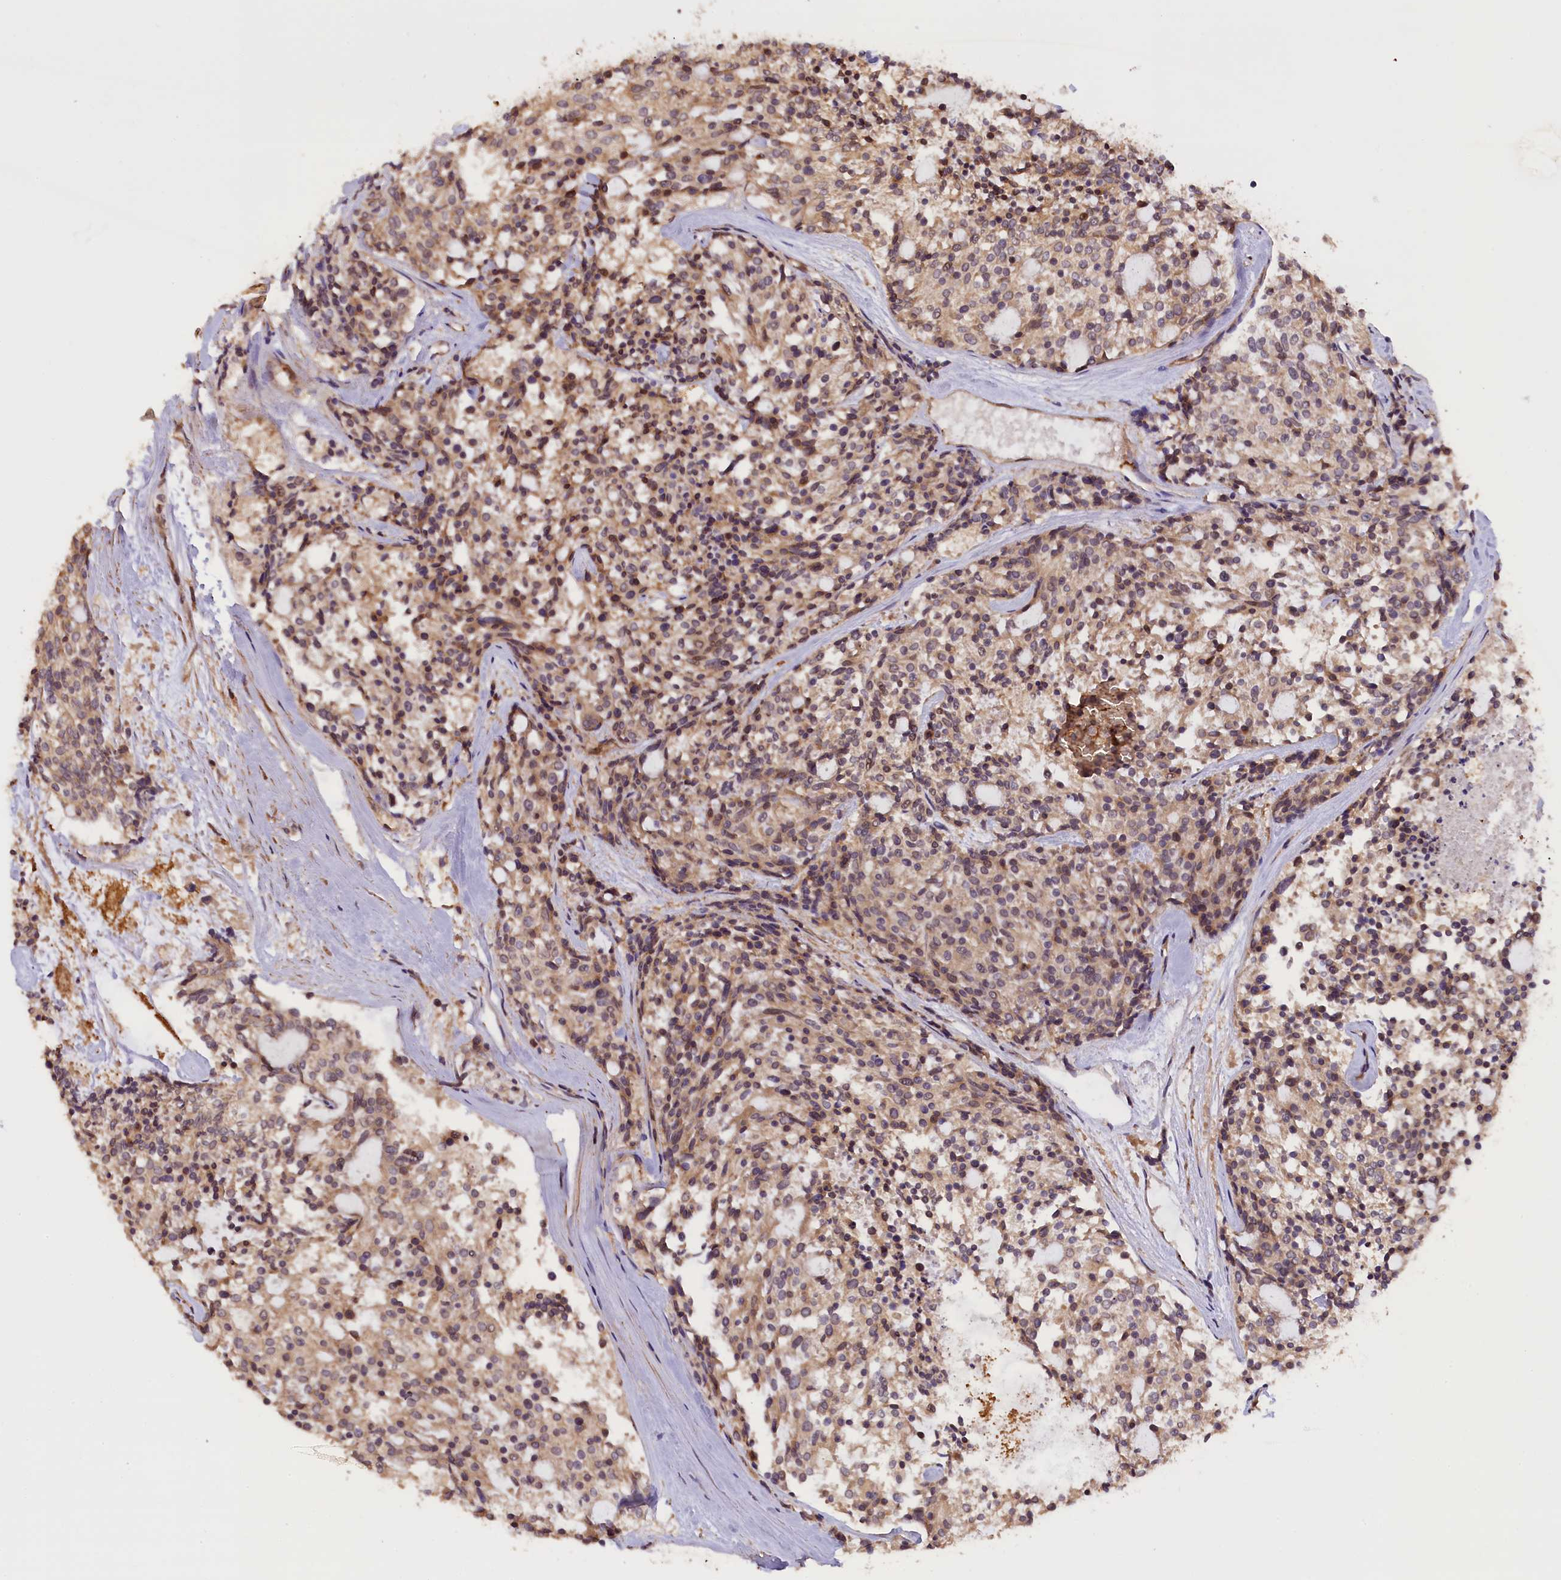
{"staining": {"intensity": "weak", "quantity": ">75%", "location": "cytoplasmic/membranous"}, "tissue": "carcinoid", "cell_type": "Tumor cells", "image_type": "cancer", "snomed": [{"axis": "morphology", "description": "Carcinoid, malignant, NOS"}, {"axis": "topography", "description": "Pancreas"}], "caption": "Carcinoid stained with IHC exhibits weak cytoplasmic/membranous expression in approximately >75% of tumor cells.", "gene": "DNAJB9", "patient": {"sex": "female", "age": 54}}